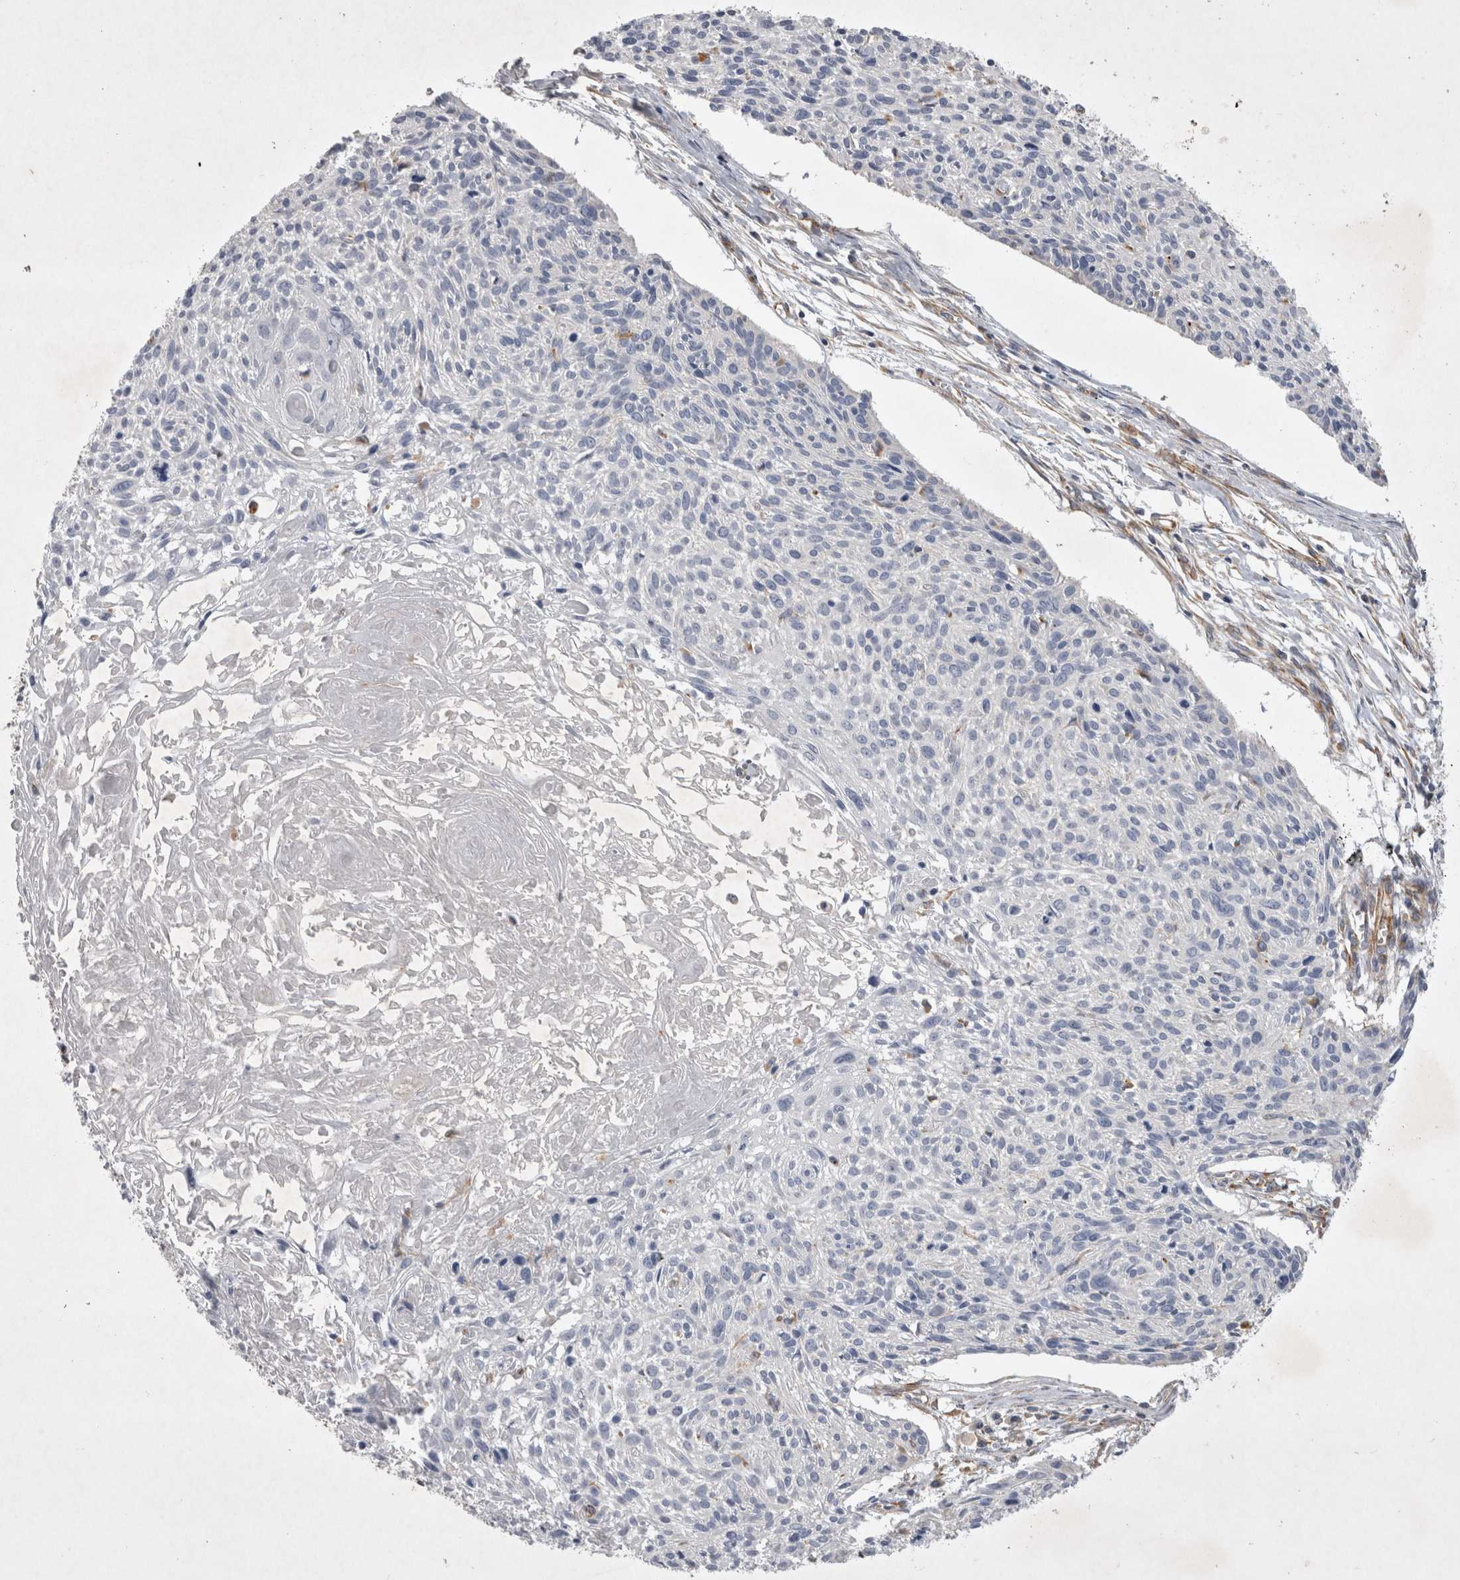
{"staining": {"intensity": "negative", "quantity": "none", "location": "none"}, "tissue": "cervical cancer", "cell_type": "Tumor cells", "image_type": "cancer", "snomed": [{"axis": "morphology", "description": "Squamous cell carcinoma, NOS"}, {"axis": "topography", "description": "Cervix"}], "caption": "Tumor cells show no significant staining in cervical cancer (squamous cell carcinoma).", "gene": "STRADB", "patient": {"sex": "female", "age": 51}}